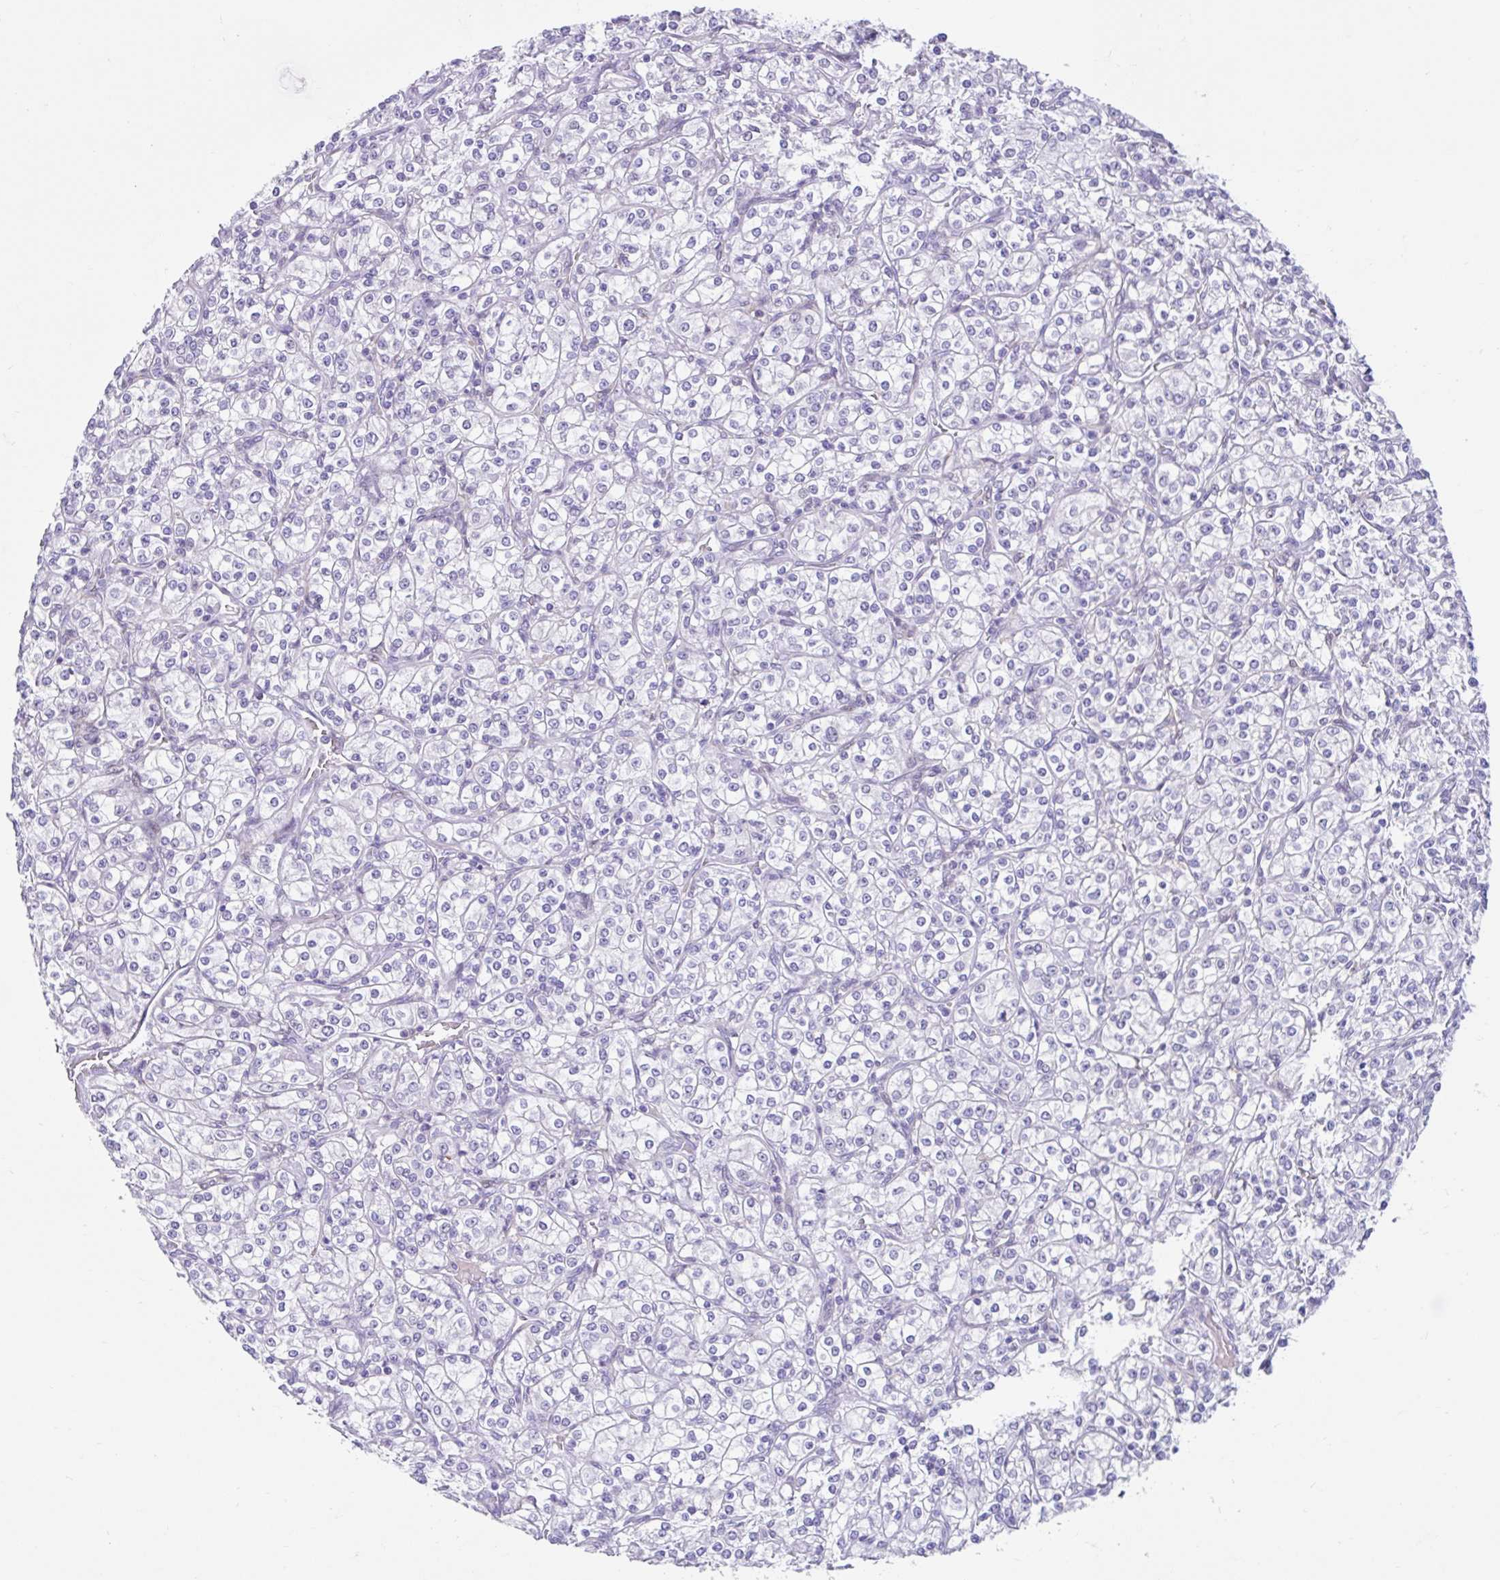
{"staining": {"intensity": "negative", "quantity": "none", "location": "none"}, "tissue": "renal cancer", "cell_type": "Tumor cells", "image_type": "cancer", "snomed": [{"axis": "morphology", "description": "Adenocarcinoma, NOS"}, {"axis": "topography", "description": "Kidney"}], "caption": "This is a image of immunohistochemistry (IHC) staining of renal adenocarcinoma, which shows no staining in tumor cells.", "gene": "NHLH2", "patient": {"sex": "male", "age": 77}}